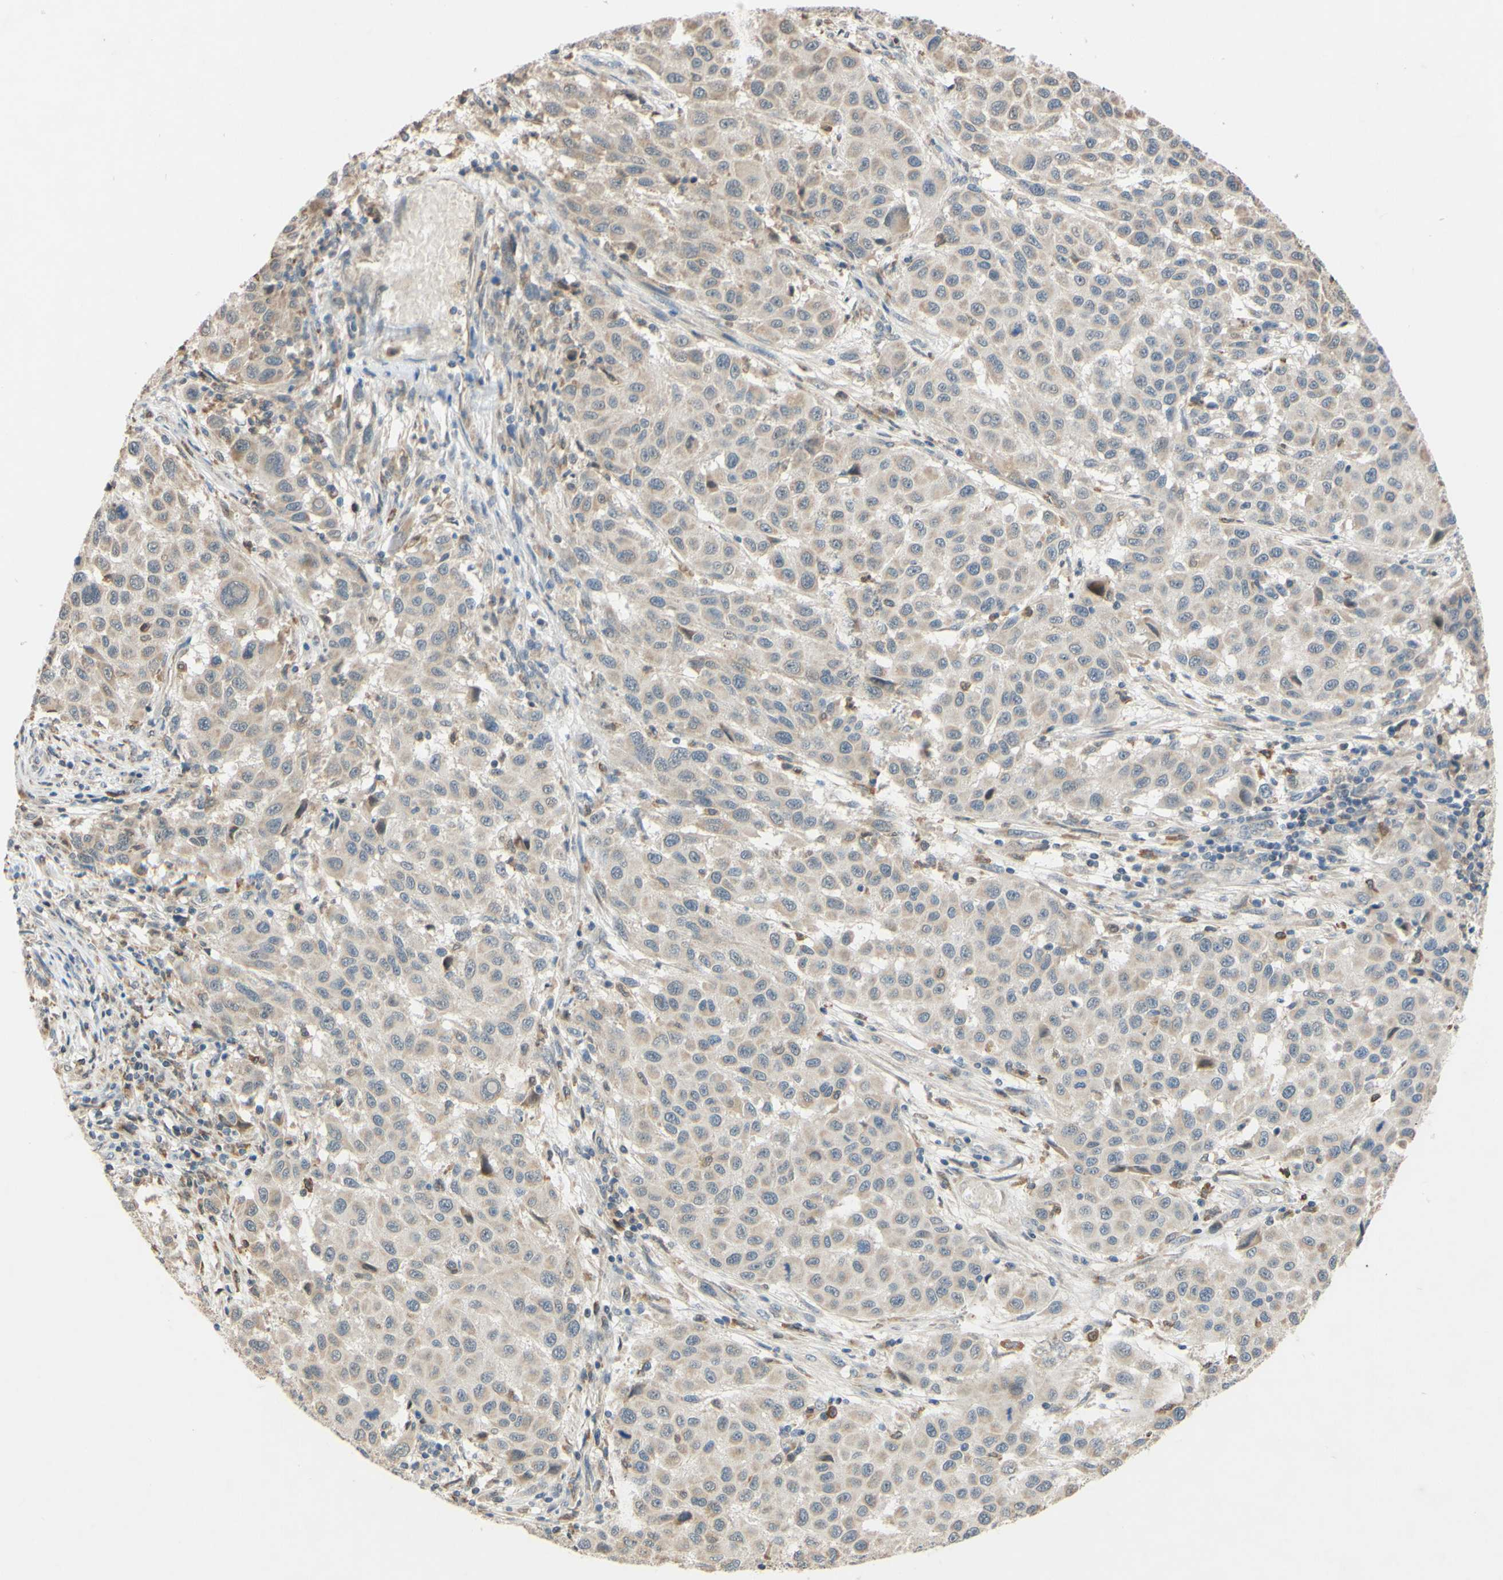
{"staining": {"intensity": "weak", "quantity": ">75%", "location": "cytoplasmic/membranous"}, "tissue": "melanoma", "cell_type": "Tumor cells", "image_type": "cancer", "snomed": [{"axis": "morphology", "description": "Malignant melanoma, Metastatic site"}, {"axis": "topography", "description": "Lymph node"}], "caption": "Protein staining shows weak cytoplasmic/membranous positivity in approximately >75% of tumor cells in melanoma.", "gene": "GATA1", "patient": {"sex": "male", "age": 61}}